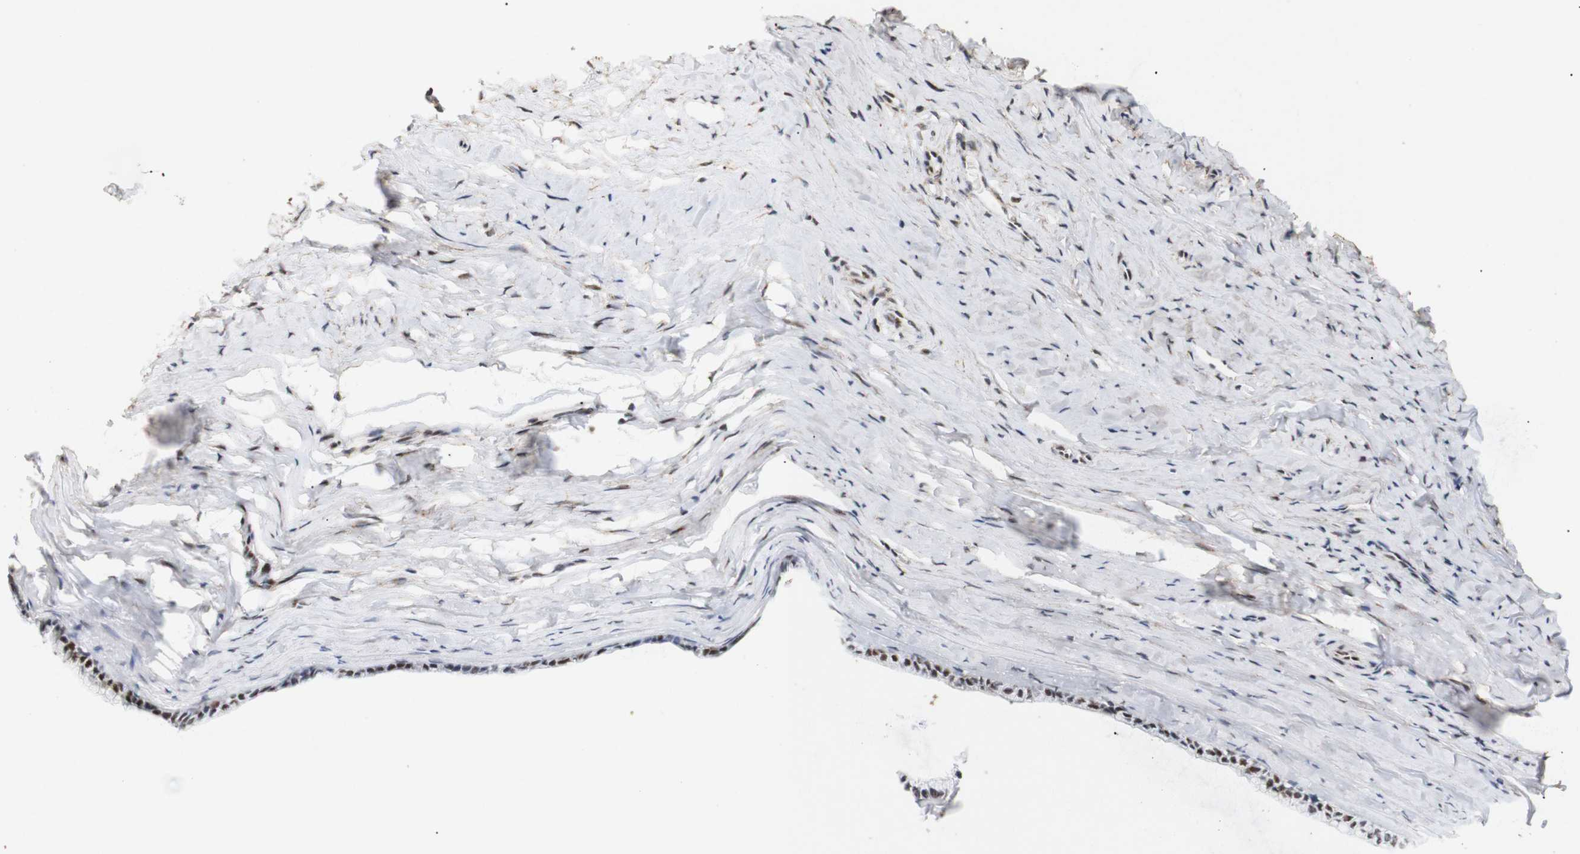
{"staining": {"intensity": "strong", "quantity": ">75%", "location": "nuclear"}, "tissue": "cervix", "cell_type": "Glandular cells", "image_type": "normal", "snomed": [{"axis": "morphology", "description": "Normal tissue, NOS"}, {"axis": "topography", "description": "Cervix"}], "caption": "Protein expression by IHC shows strong nuclear expression in approximately >75% of glandular cells in normal cervix.", "gene": "PYM1", "patient": {"sex": "female", "age": 39}}